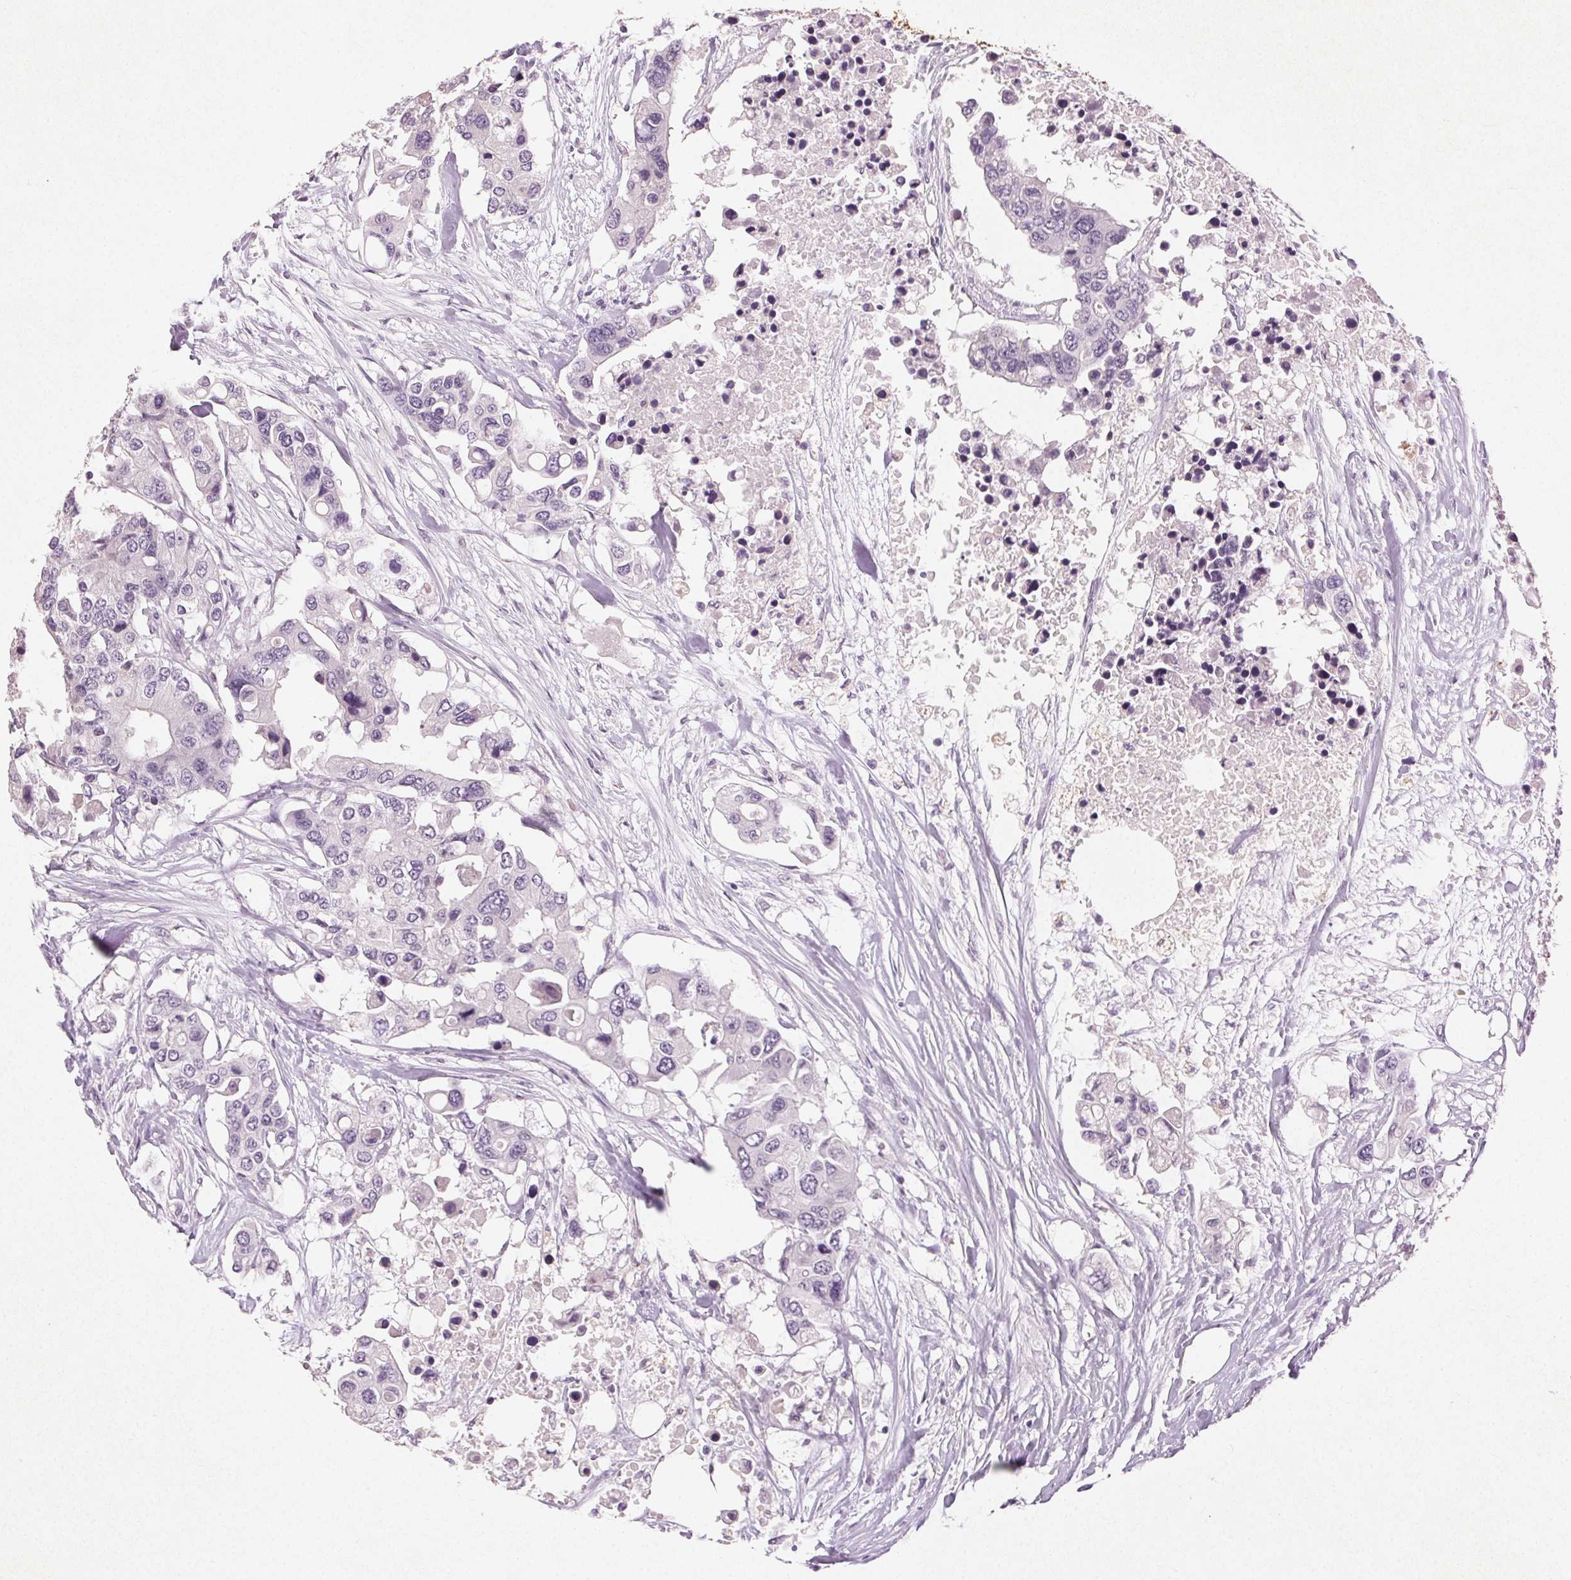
{"staining": {"intensity": "negative", "quantity": "none", "location": "none"}, "tissue": "colorectal cancer", "cell_type": "Tumor cells", "image_type": "cancer", "snomed": [{"axis": "morphology", "description": "Adenocarcinoma, NOS"}, {"axis": "topography", "description": "Colon"}], "caption": "Immunohistochemistry of human adenocarcinoma (colorectal) reveals no expression in tumor cells.", "gene": "CLTRN", "patient": {"sex": "male", "age": 77}}